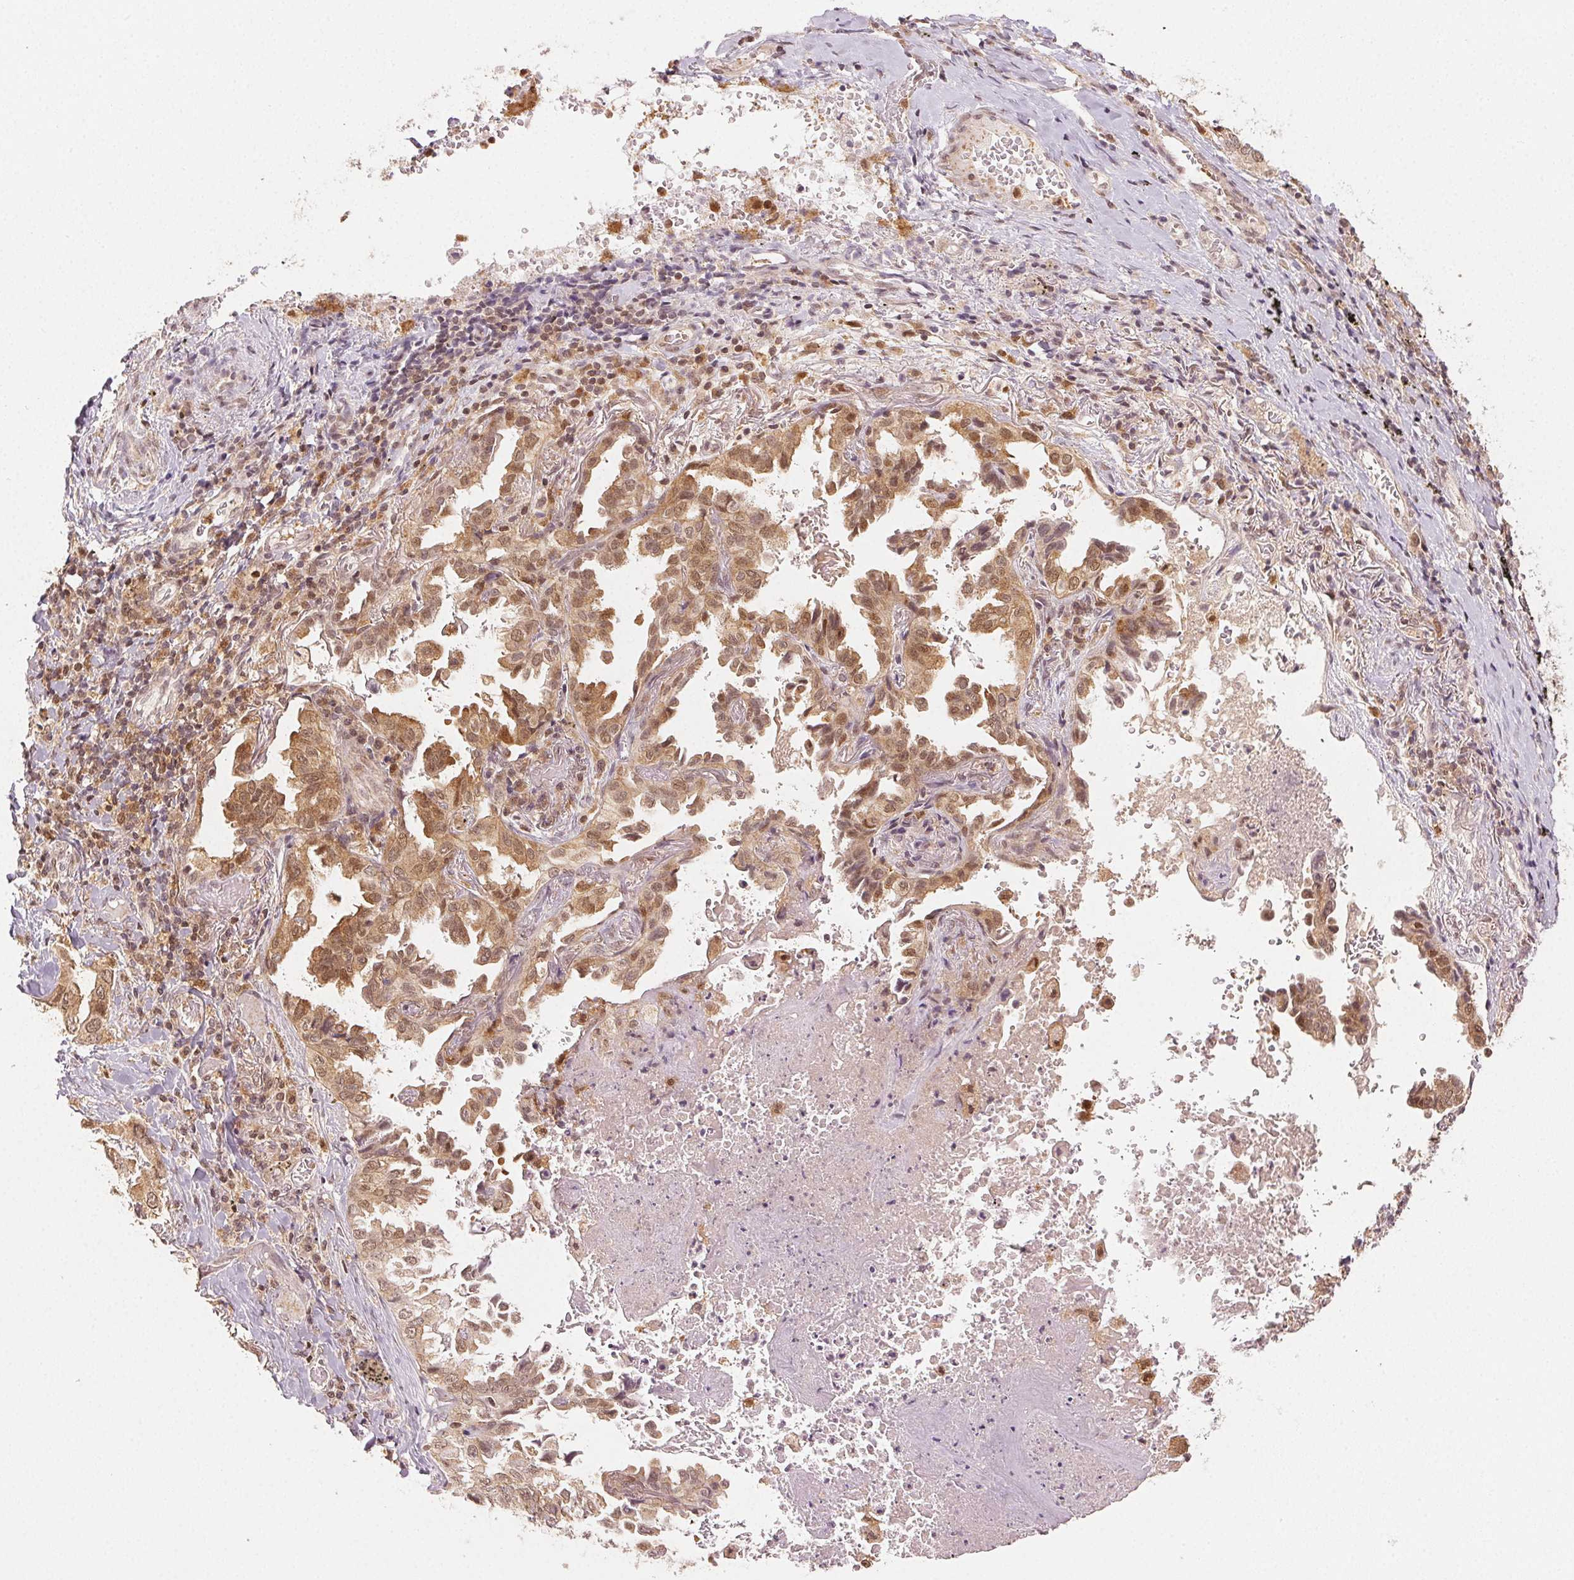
{"staining": {"intensity": "moderate", "quantity": "25%-75%", "location": "cytoplasmic/membranous,nuclear"}, "tissue": "lung cancer", "cell_type": "Tumor cells", "image_type": "cancer", "snomed": [{"axis": "morphology", "description": "Aneuploidy"}, {"axis": "morphology", "description": "Adenocarcinoma, NOS"}, {"axis": "morphology", "description": "Adenocarcinoma, metastatic, NOS"}, {"axis": "topography", "description": "Lymph node"}, {"axis": "topography", "description": "Lung"}], "caption": "A photomicrograph of lung cancer stained for a protein exhibits moderate cytoplasmic/membranous and nuclear brown staining in tumor cells.", "gene": "MAPK14", "patient": {"sex": "female", "age": 48}}